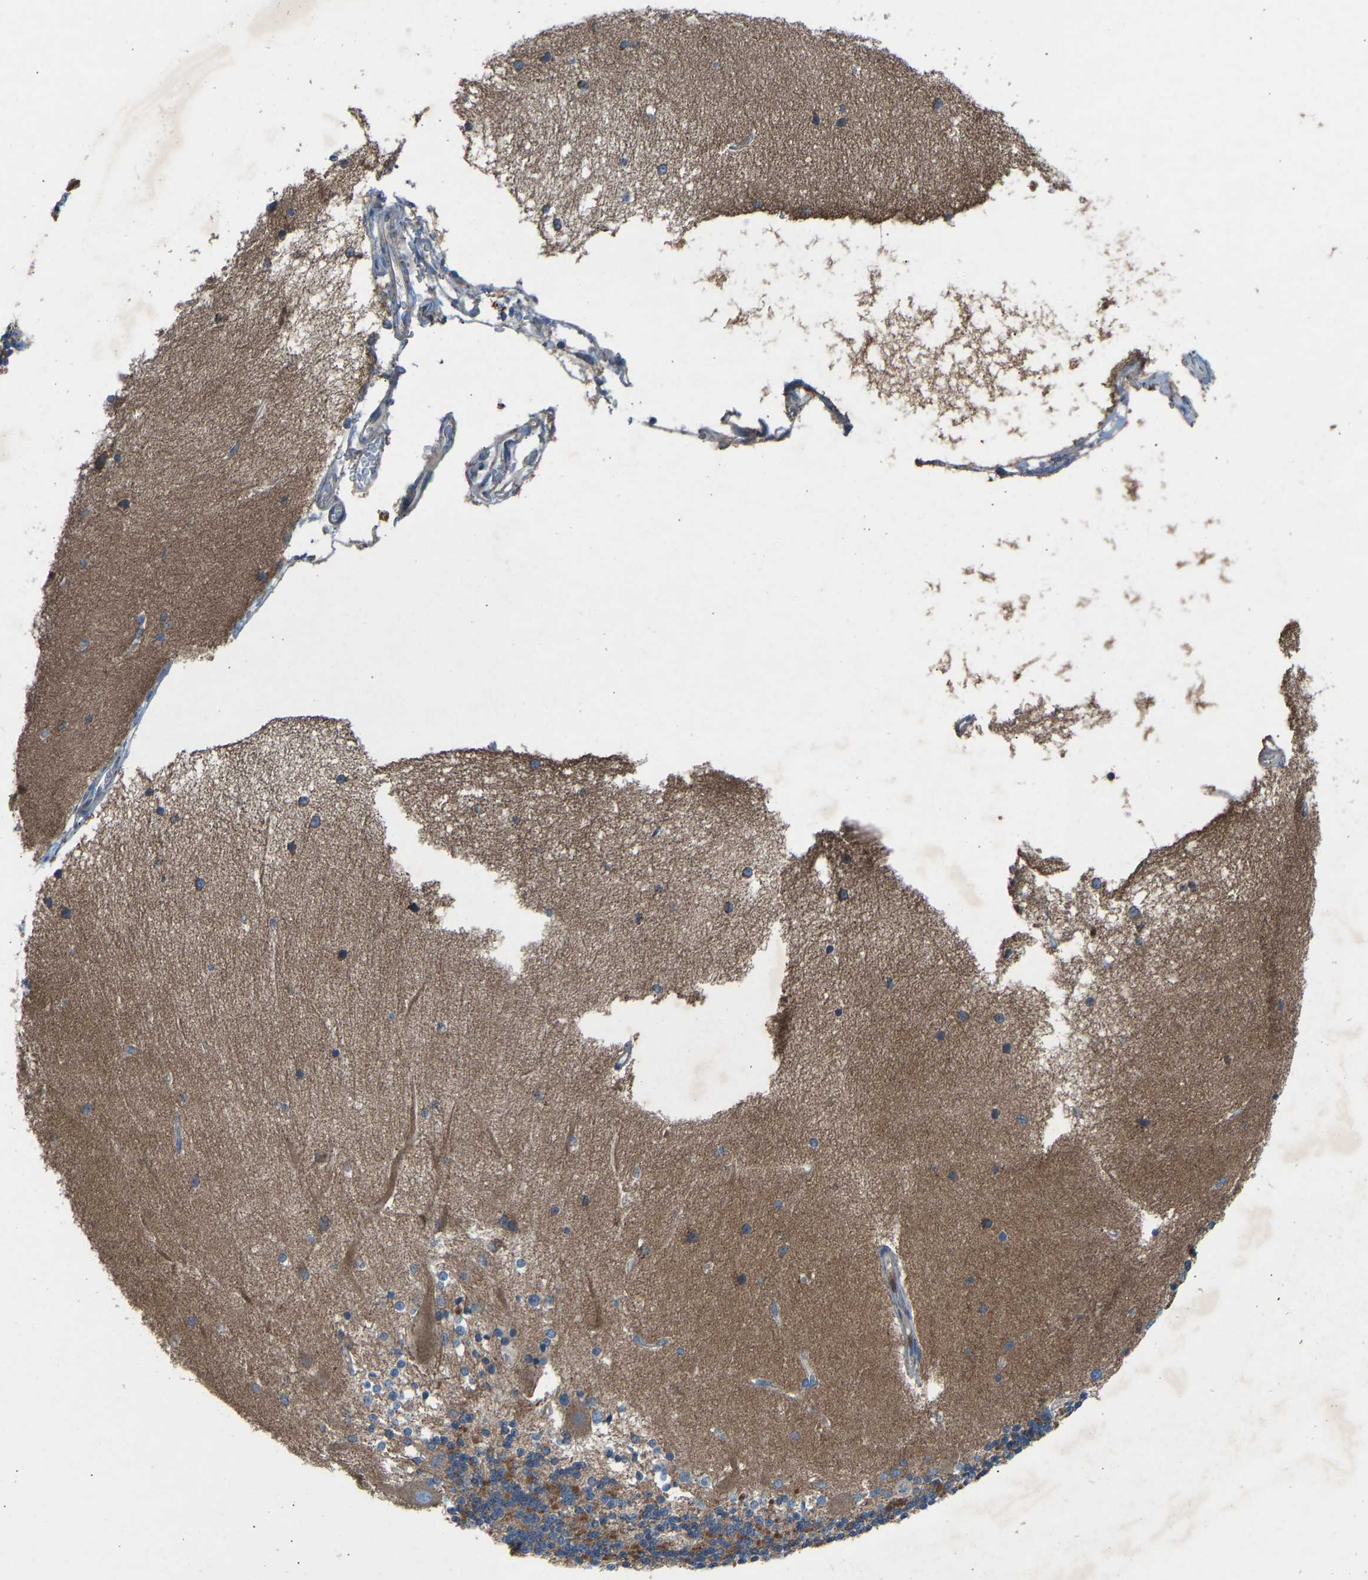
{"staining": {"intensity": "moderate", "quantity": "25%-75%", "location": "cytoplasmic/membranous"}, "tissue": "cerebellum", "cell_type": "Cells in granular layer", "image_type": "normal", "snomed": [{"axis": "morphology", "description": "Normal tissue, NOS"}, {"axis": "topography", "description": "Cerebellum"}], "caption": "Immunohistochemistry histopathology image of unremarkable human cerebellum stained for a protein (brown), which exhibits medium levels of moderate cytoplasmic/membranous staining in approximately 25%-75% of cells in granular layer.", "gene": "GRK6", "patient": {"sex": "female", "age": 54}}